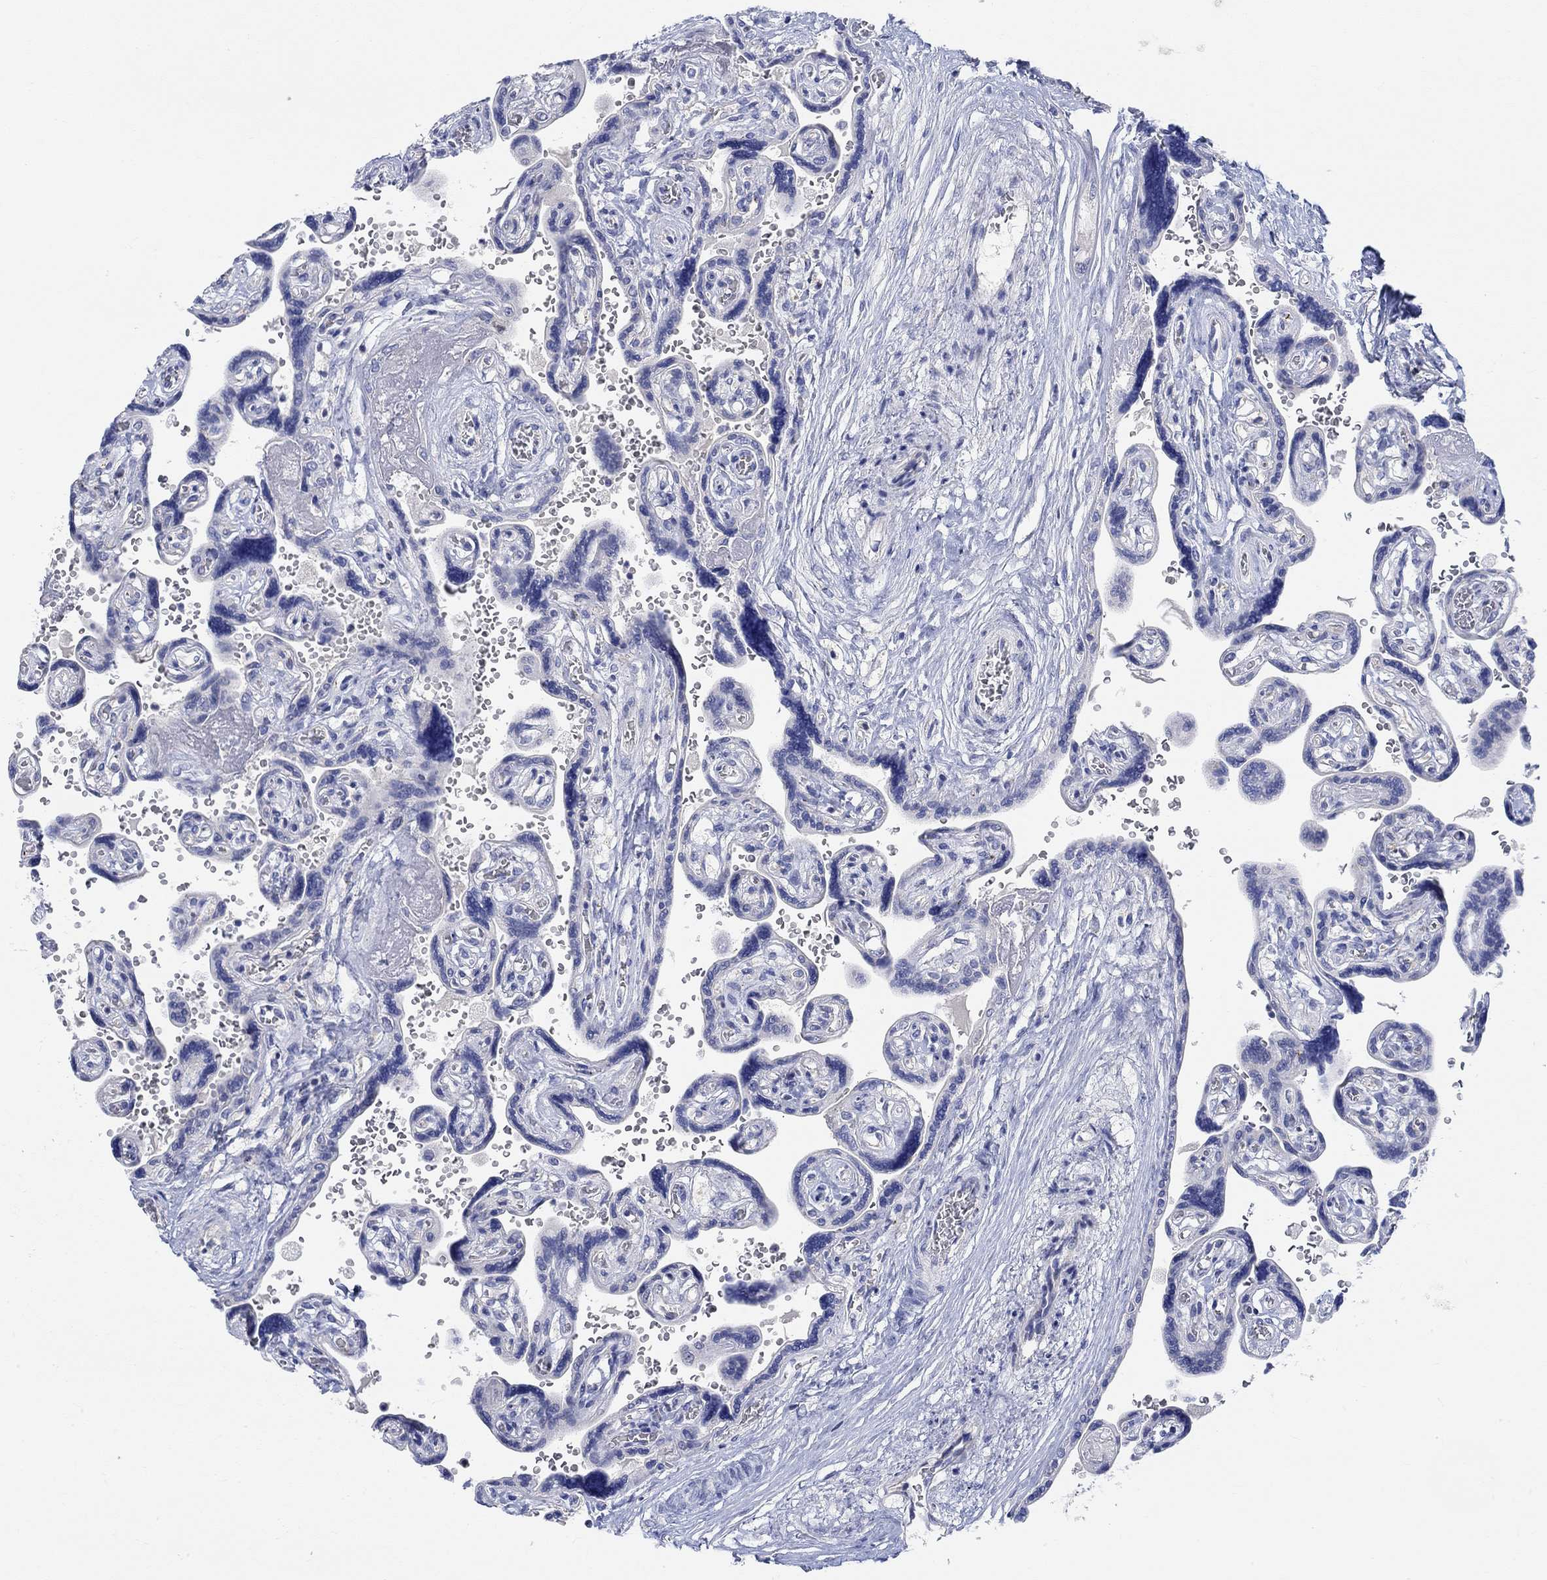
{"staining": {"intensity": "negative", "quantity": "none", "location": "none"}, "tissue": "placenta", "cell_type": "Decidual cells", "image_type": "normal", "snomed": [{"axis": "morphology", "description": "Normal tissue, NOS"}, {"axis": "topography", "description": "Placenta"}], "caption": "Immunohistochemistry (IHC) of normal human placenta shows no positivity in decidual cells. (DAB (3,3'-diaminobenzidine) immunohistochemistry visualized using brightfield microscopy, high magnification).", "gene": "NAV3", "patient": {"sex": "female", "age": 32}}